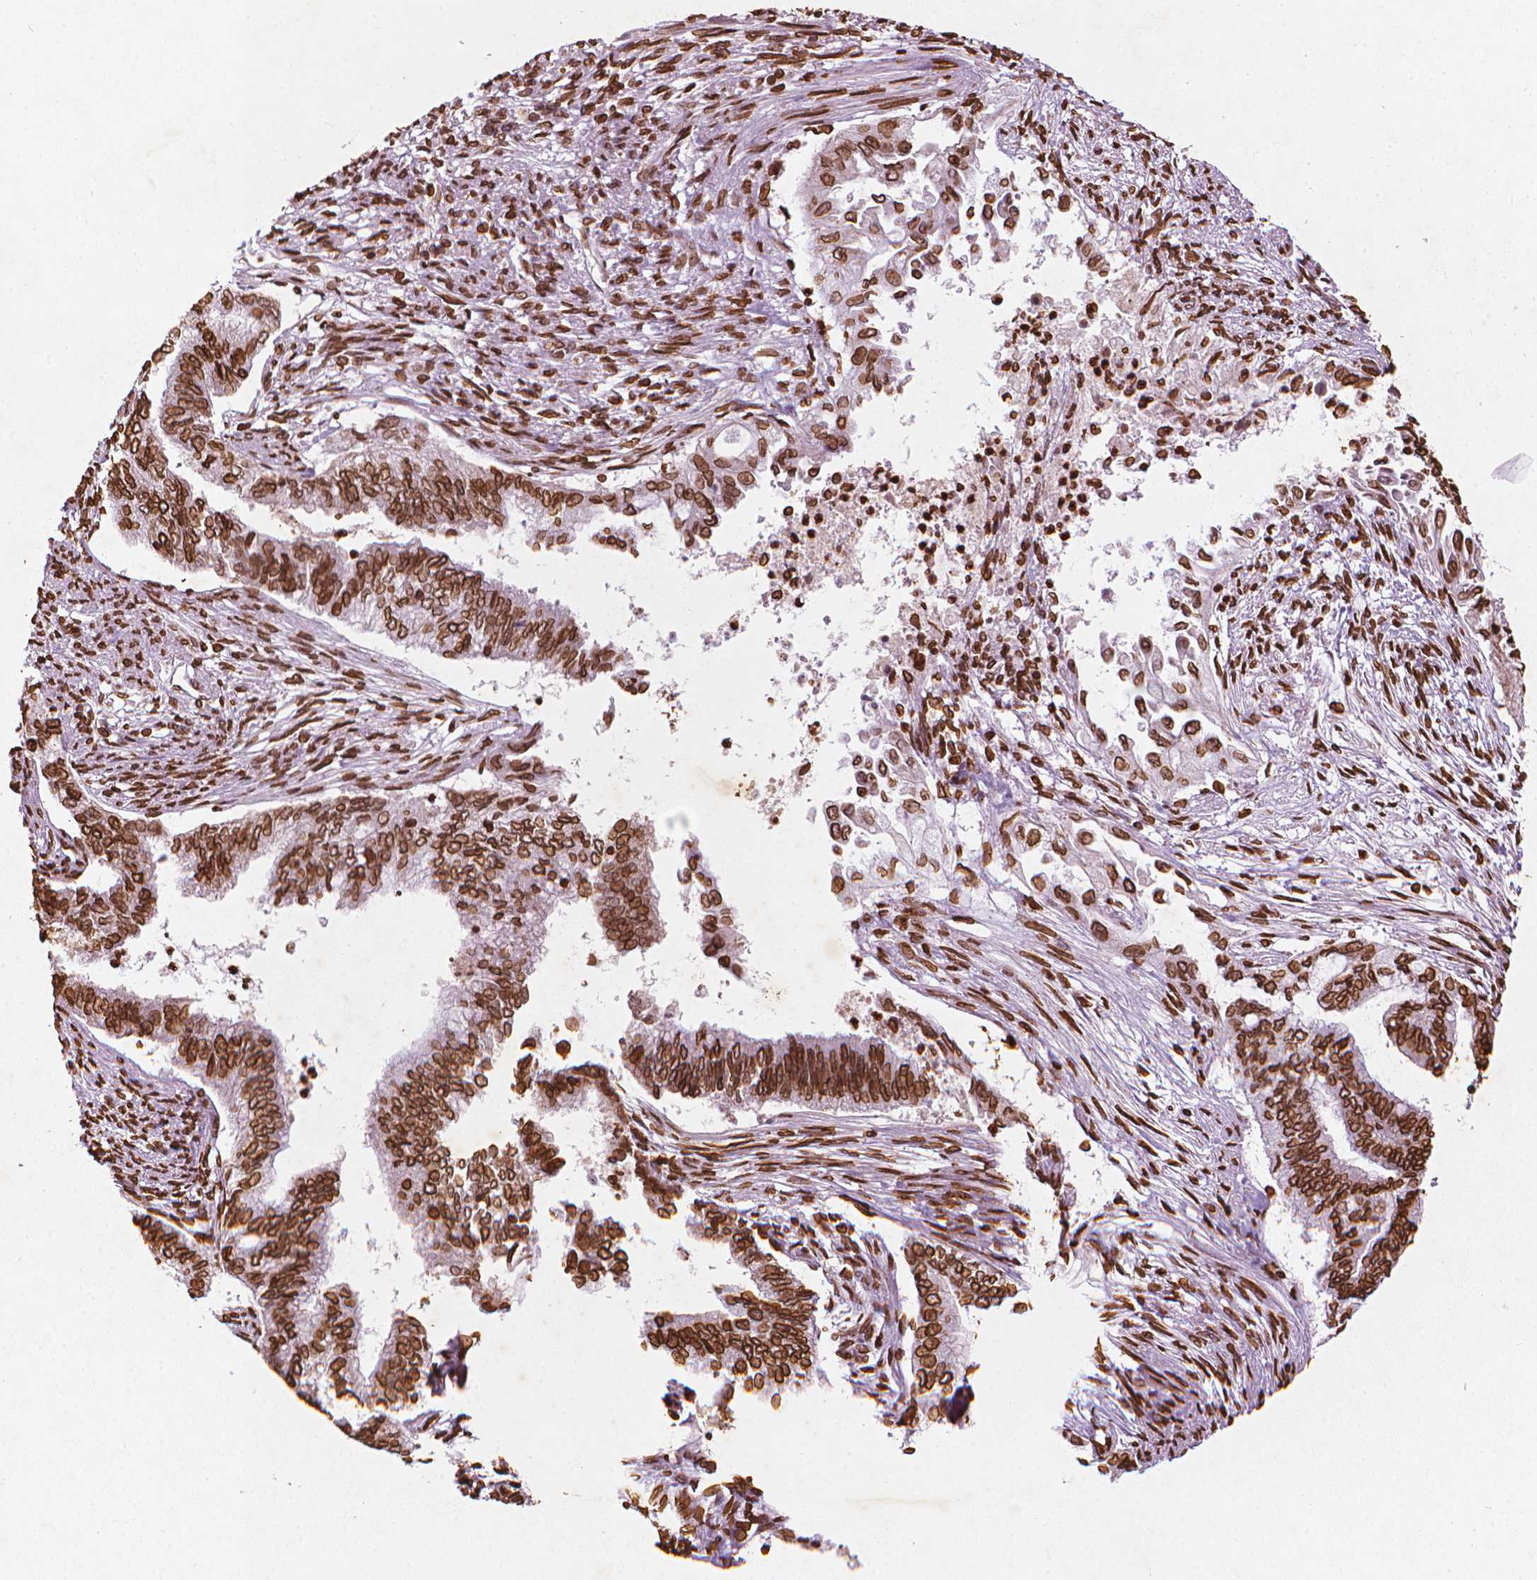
{"staining": {"intensity": "strong", "quantity": ">75%", "location": "cytoplasmic/membranous,nuclear"}, "tissue": "endometrial cancer", "cell_type": "Tumor cells", "image_type": "cancer", "snomed": [{"axis": "morphology", "description": "Adenocarcinoma, NOS"}, {"axis": "topography", "description": "Endometrium"}], "caption": "Protein staining by immunohistochemistry shows strong cytoplasmic/membranous and nuclear staining in about >75% of tumor cells in endometrial cancer. (brown staining indicates protein expression, while blue staining denotes nuclei).", "gene": "LMNB1", "patient": {"sex": "female", "age": 65}}